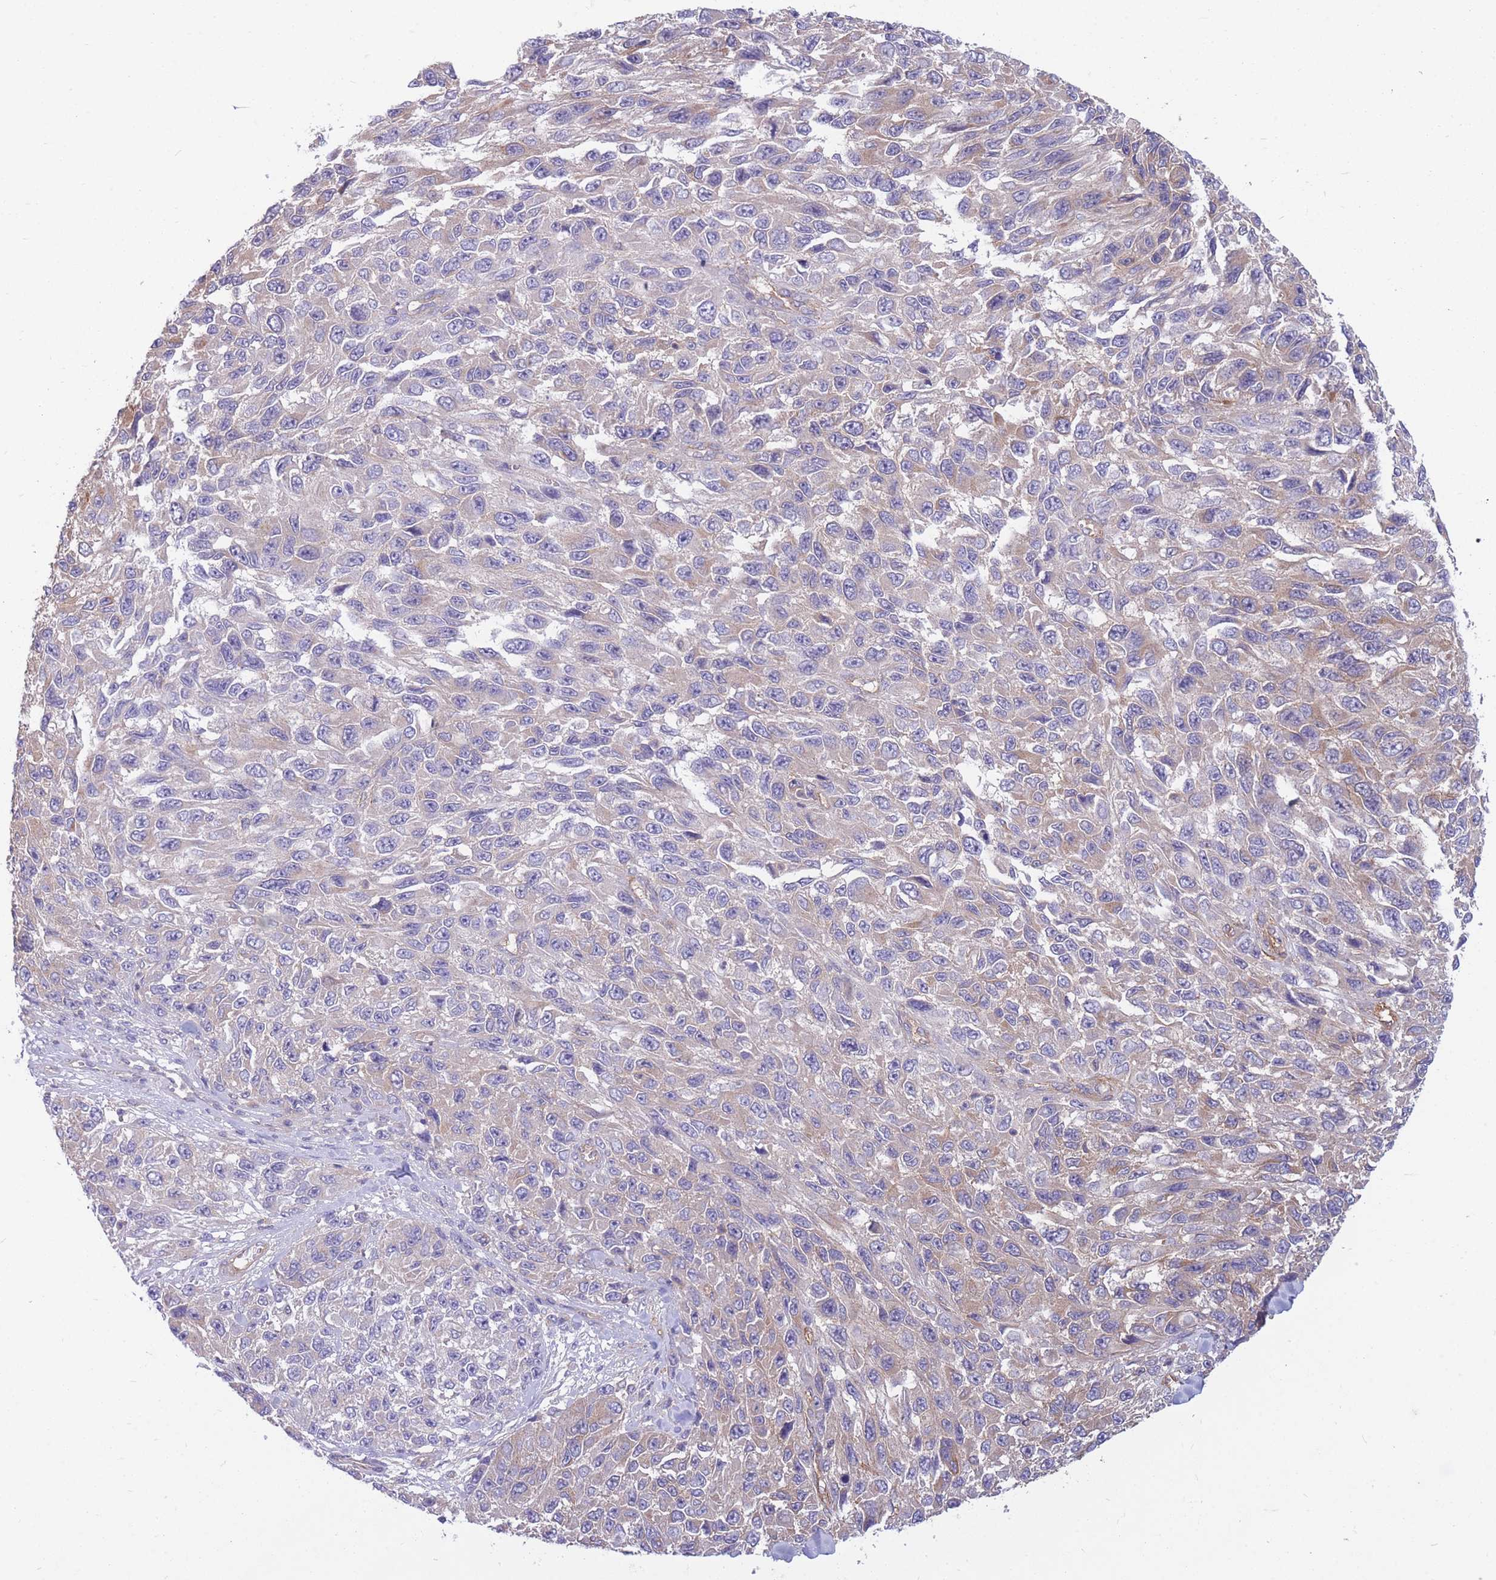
{"staining": {"intensity": "weak", "quantity": "<25%", "location": "cytoplasmic/membranous"}, "tissue": "melanoma", "cell_type": "Tumor cells", "image_type": "cancer", "snomed": [{"axis": "morphology", "description": "Malignant melanoma, NOS"}, {"axis": "topography", "description": "Skin"}], "caption": "Tumor cells show no significant staining in melanoma.", "gene": "GGA1", "patient": {"sex": "female", "age": 96}}